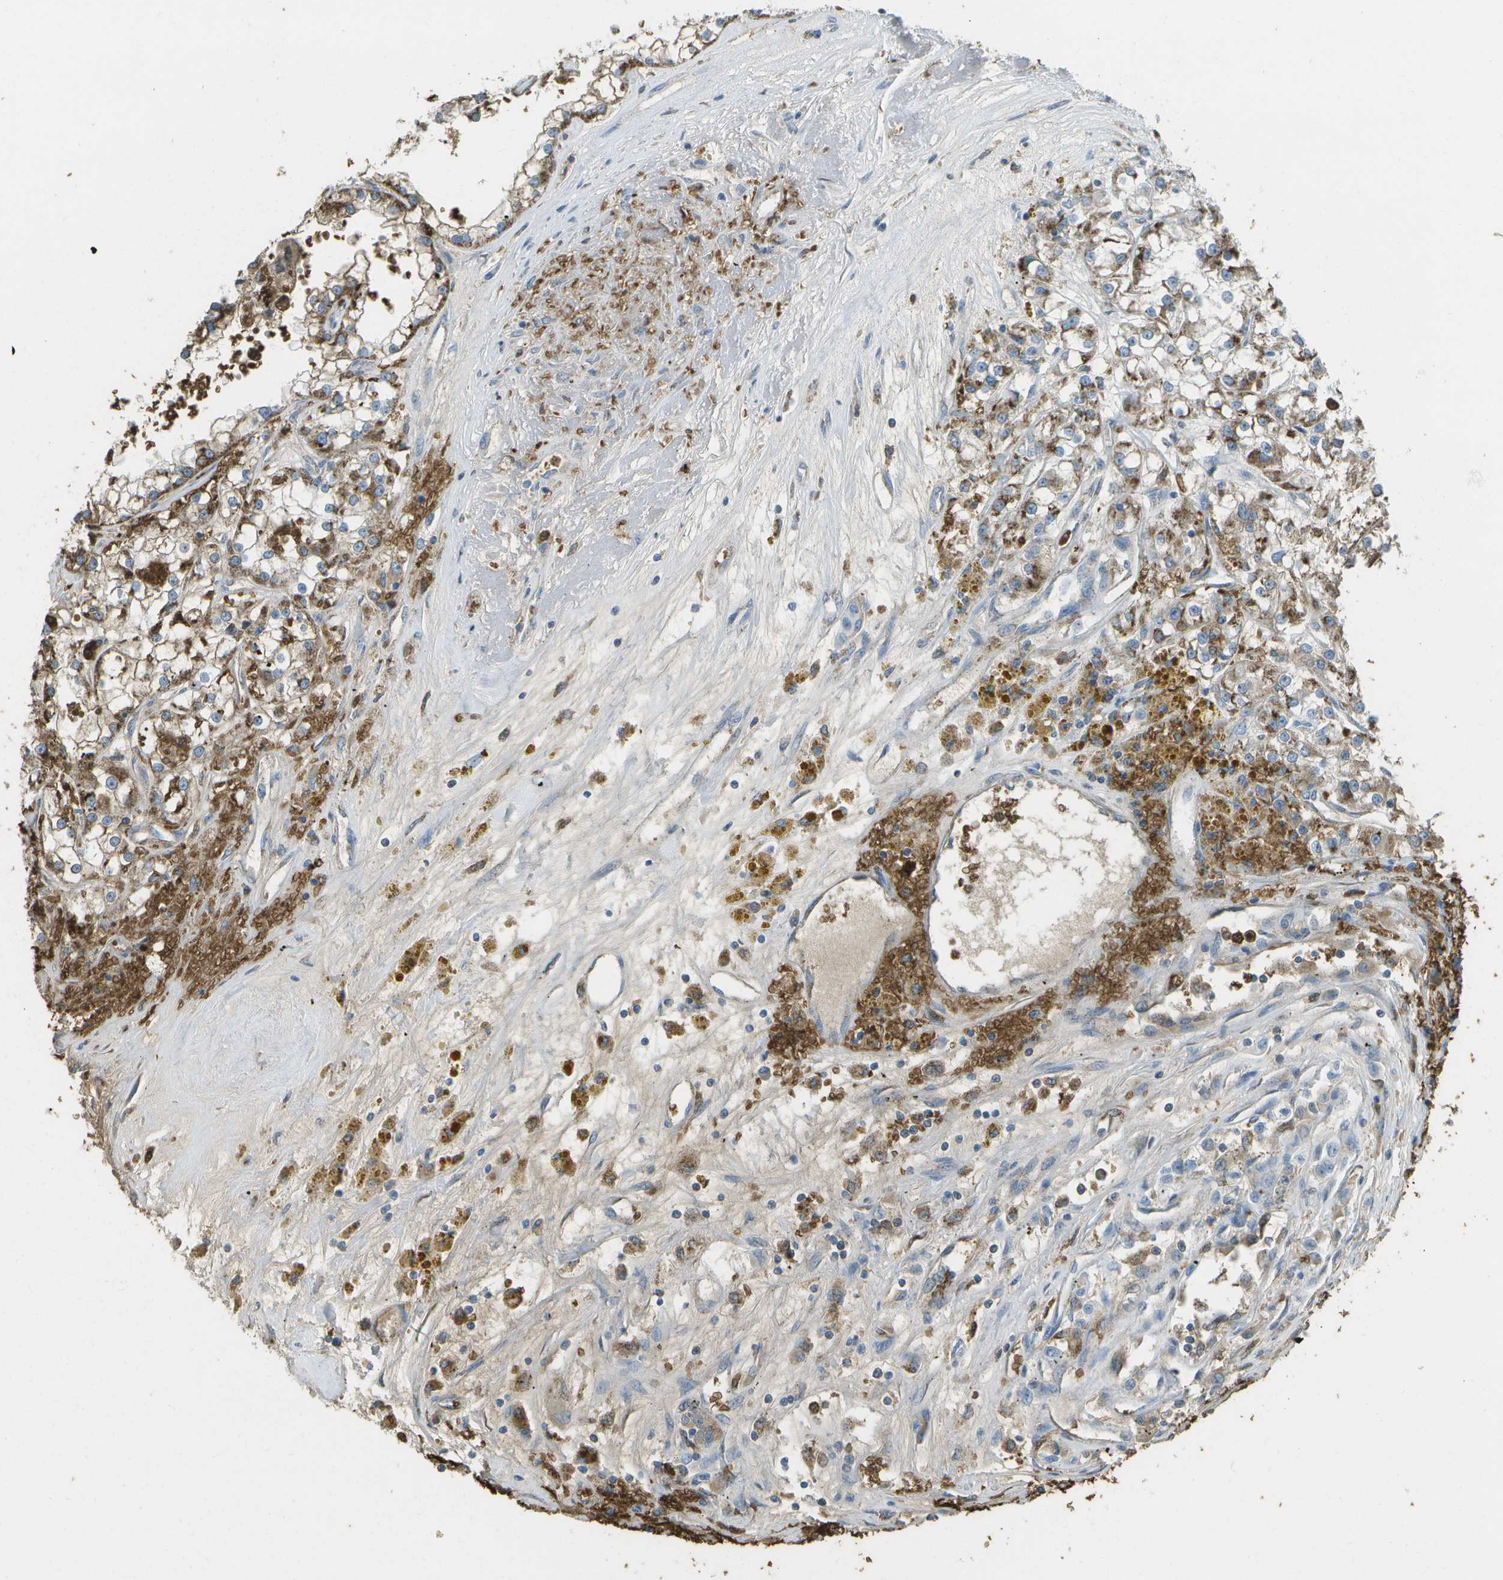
{"staining": {"intensity": "moderate", "quantity": ">75%", "location": "cytoplasmic/membranous"}, "tissue": "renal cancer", "cell_type": "Tumor cells", "image_type": "cancer", "snomed": [{"axis": "morphology", "description": "Adenocarcinoma, NOS"}, {"axis": "topography", "description": "Kidney"}], "caption": "This micrograph reveals IHC staining of adenocarcinoma (renal), with medium moderate cytoplasmic/membranous staining in approximately >75% of tumor cells.", "gene": "CACHD1", "patient": {"sex": "female", "age": 52}}